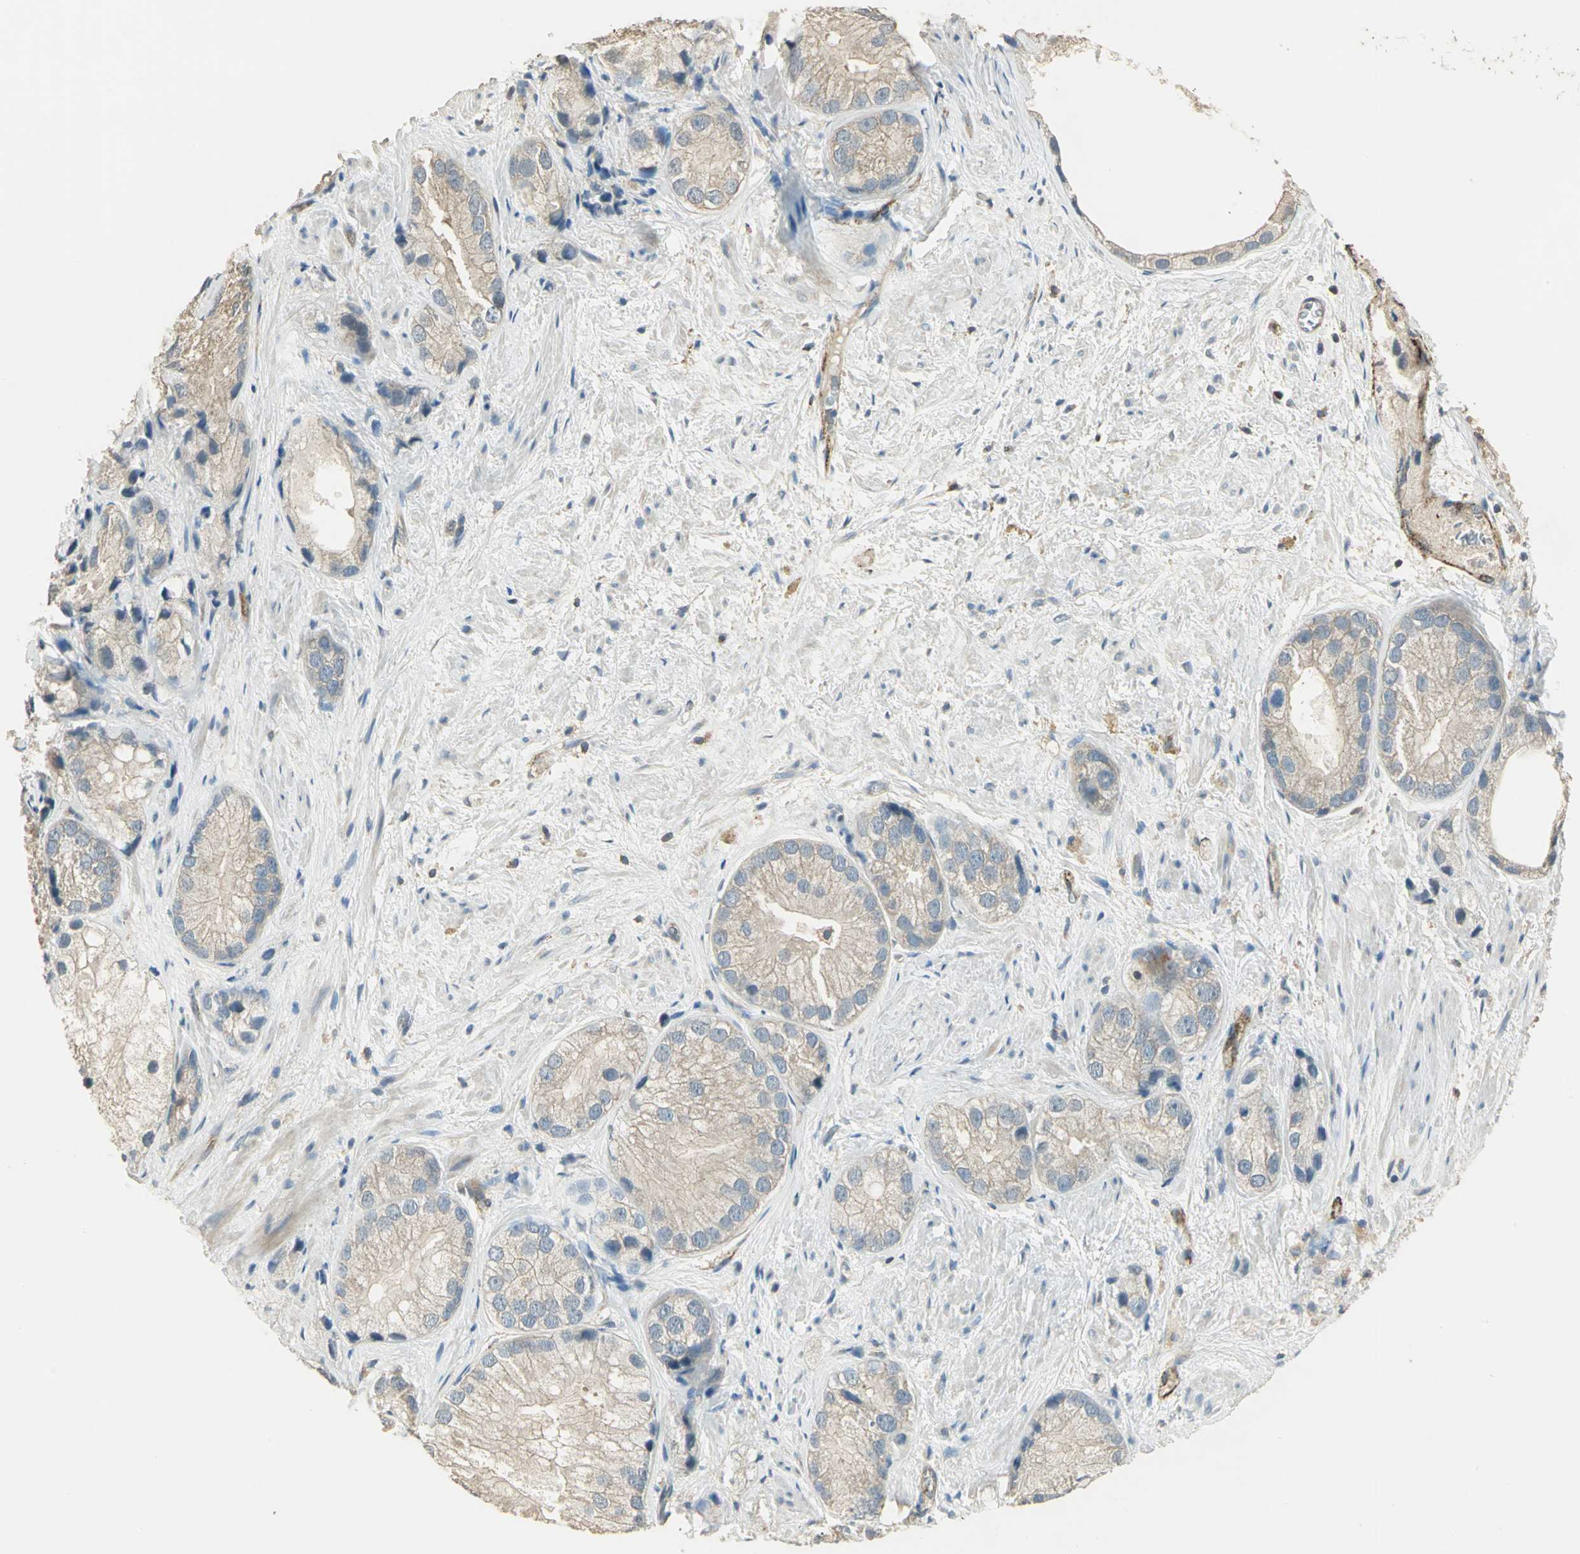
{"staining": {"intensity": "weak", "quantity": "25%-75%", "location": "cytoplasmic/membranous"}, "tissue": "prostate cancer", "cell_type": "Tumor cells", "image_type": "cancer", "snomed": [{"axis": "morphology", "description": "Adenocarcinoma, Low grade"}, {"axis": "topography", "description": "Prostate"}], "caption": "DAB (3,3'-diaminobenzidine) immunohistochemical staining of human prostate cancer exhibits weak cytoplasmic/membranous protein staining in approximately 25%-75% of tumor cells.", "gene": "RAPGEF1", "patient": {"sex": "male", "age": 69}}